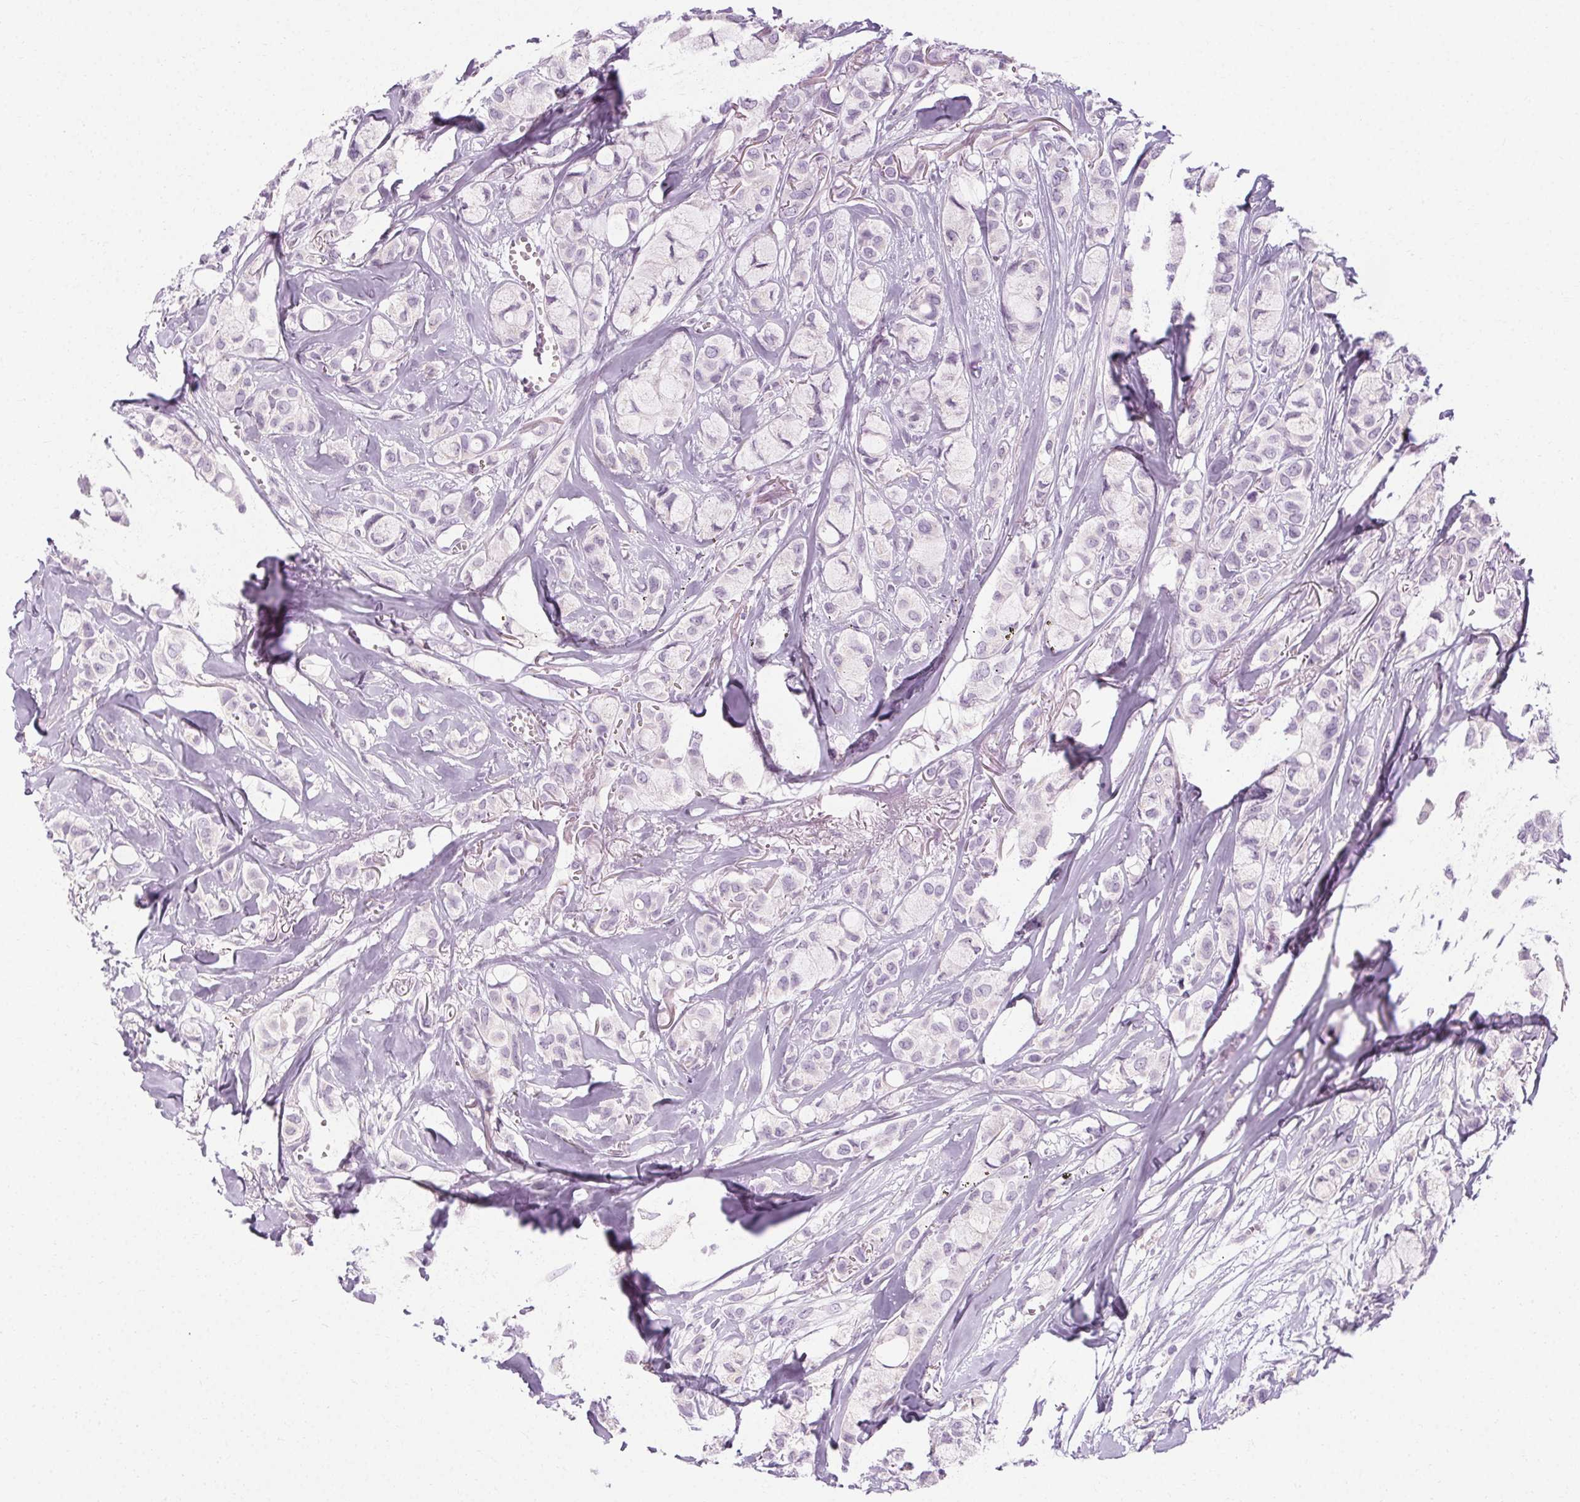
{"staining": {"intensity": "negative", "quantity": "none", "location": "none"}, "tissue": "breast cancer", "cell_type": "Tumor cells", "image_type": "cancer", "snomed": [{"axis": "morphology", "description": "Duct carcinoma"}, {"axis": "topography", "description": "Breast"}], "caption": "Immunohistochemistry (IHC) image of neoplastic tissue: human invasive ductal carcinoma (breast) stained with DAB (3,3'-diaminobenzidine) reveals no significant protein staining in tumor cells. (Stains: DAB IHC with hematoxylin counter stain, Microscopy: brightfield microscopy at high magnification).", "gene": "POMC", "patient": {"sex": "female", "age": 85}}